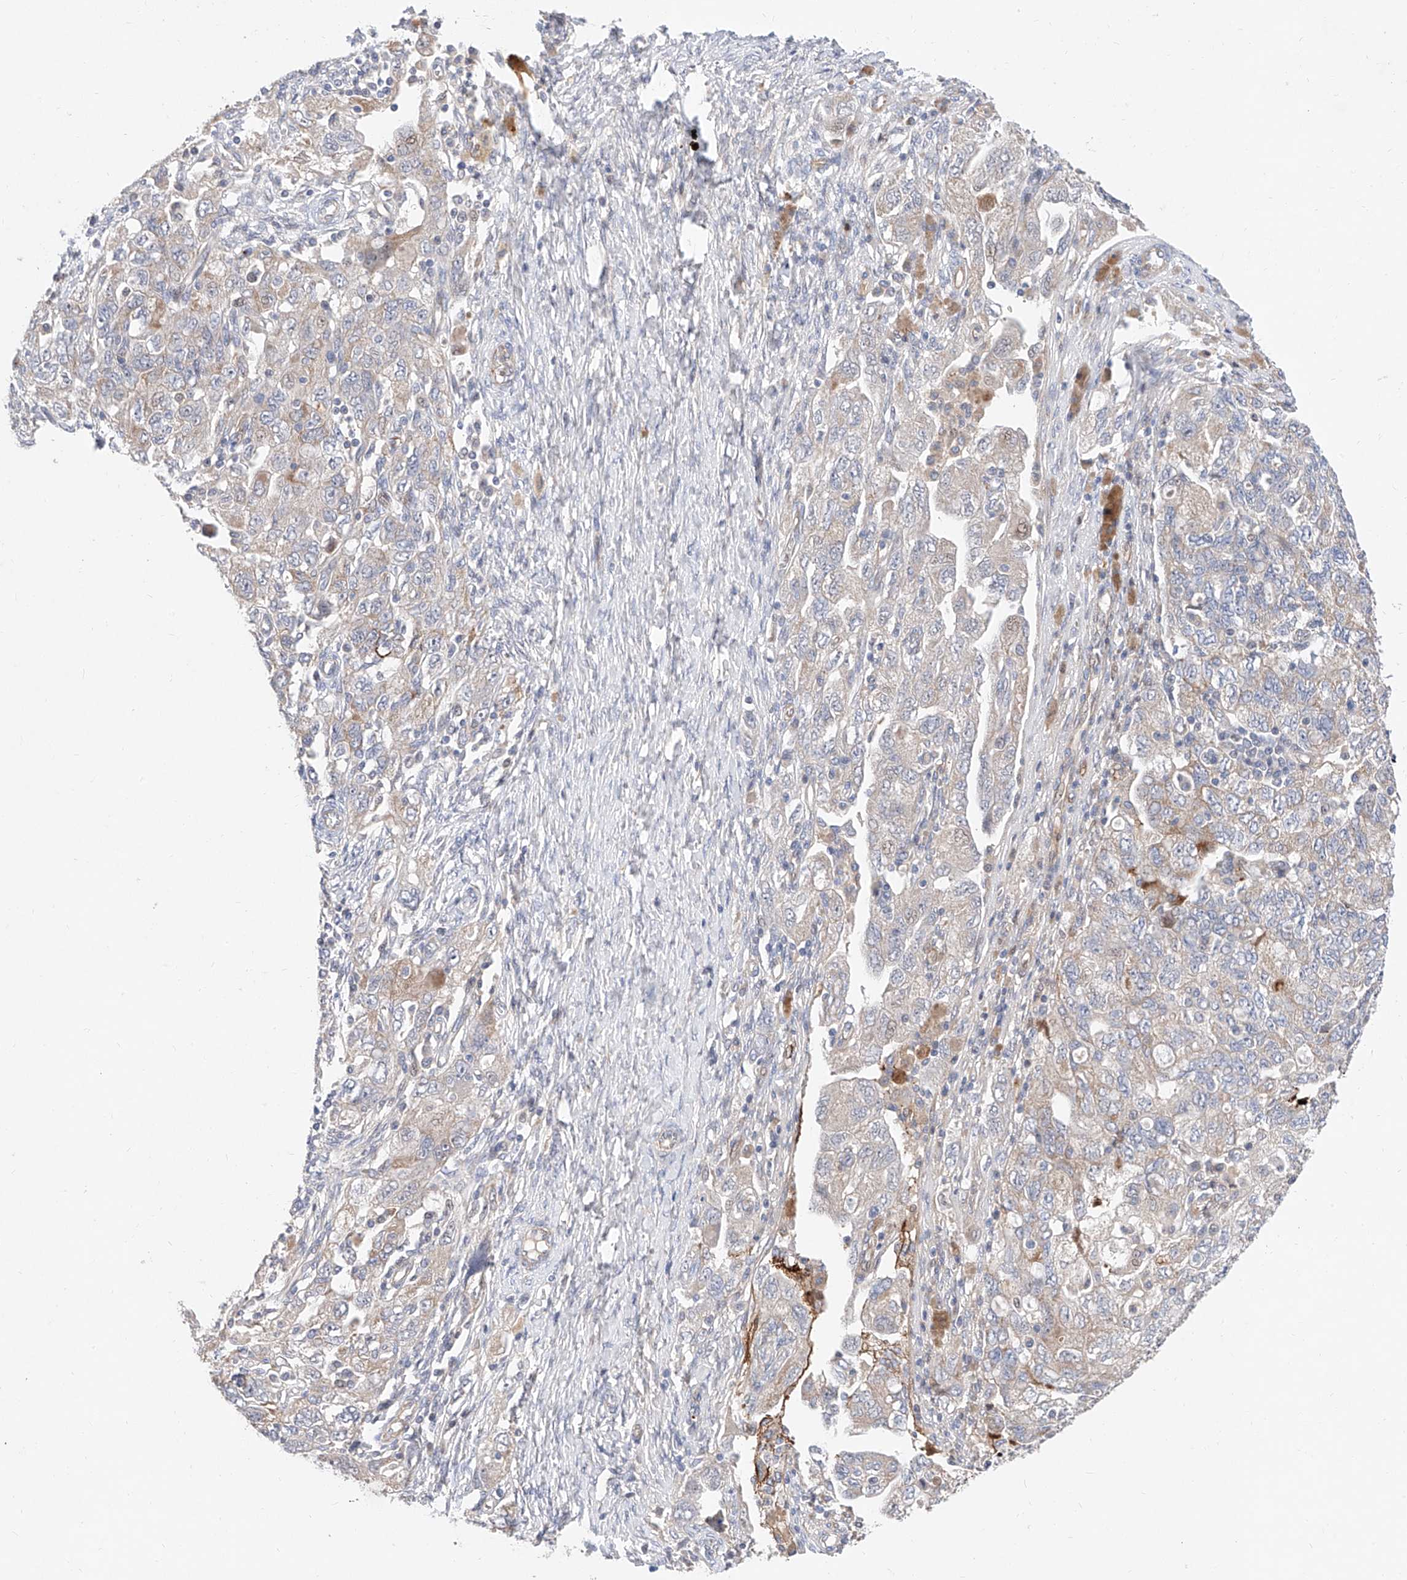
{"staining": {"intensity": "weak", "quantity": "<25%", "location": "cytoplasmic/membranous"}, "tissue": "ovarian cancer", "cell_type": "Tumor cells", "image_type": "cancer", "snomed": [{"axis": "morphology", "description": "Carcinoma, NOS"}, {"axis": "morphology", "description": "Cystadenocarcinoma, serous, NOS"}, {"axis": "topography", "description": "Ovary"}], "caption": "The histopathology image exhibits no staining of tumor cells in serous cystadenocarcinoma (ovarian). (Brightfield microscopy of DAB IHC at high magnification).", "gene": "FUCA2", "patient": {"sex": "female", "age": 69}}